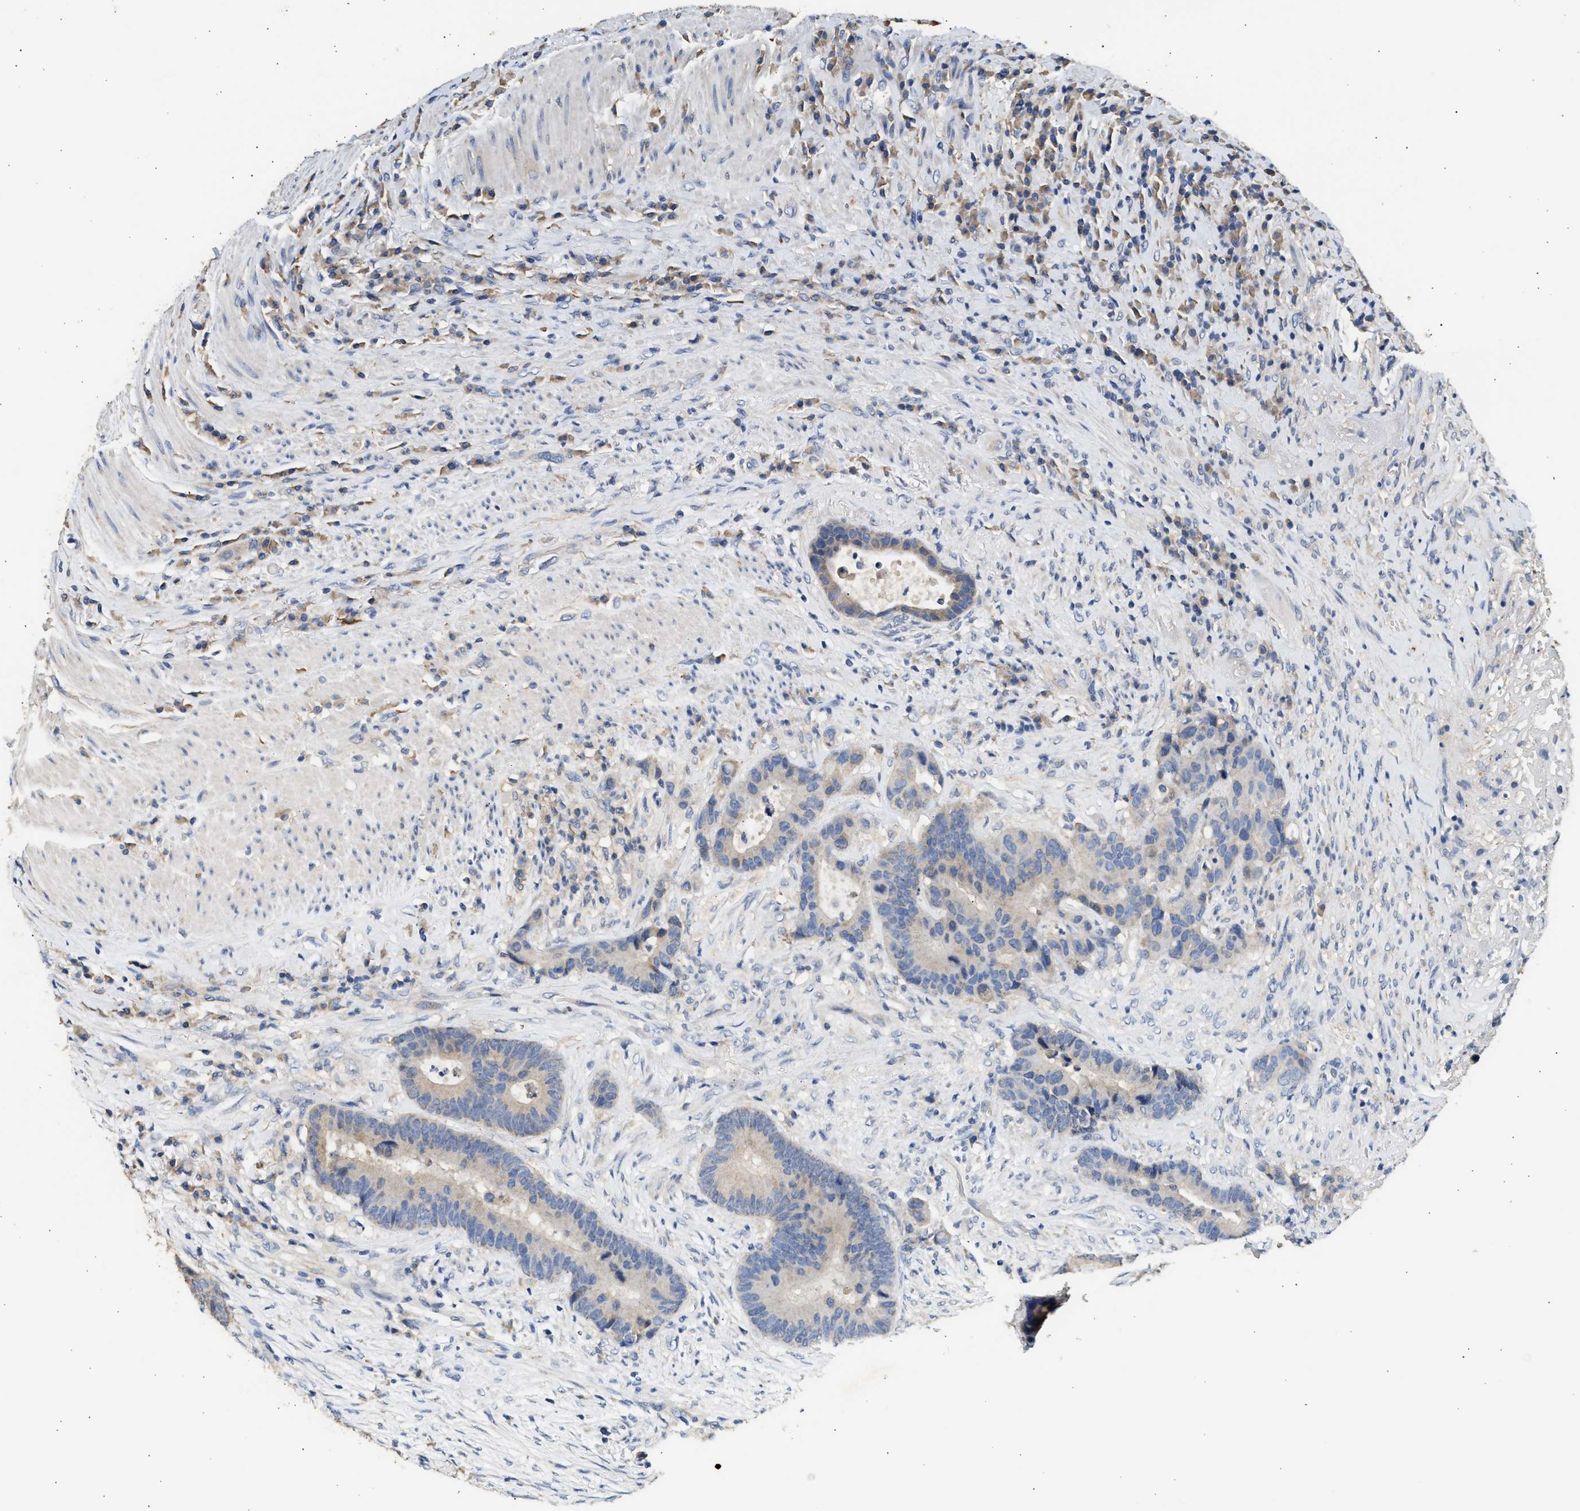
{"staining": {"intensity": "weak", "quantity": "<25%", "location": "cytoplasmic/membranous"}, "tissue": "colorectal cancer", "cell_type": "Tumor cells", "image_type": "cancer", "snomed": [{"axis": "morphology", "description": "Adenocarcinoma, NOS"}, {"axis": "topography", "description": "Rectum"}], "caption": "An IHC micrograph of colorectal adenocarcinoma is shown. There is no staining in tumor cells of colorectal adenocarcinoma.", "gene": "WDR31", "patient": {"sex": "female", "age": 89}}